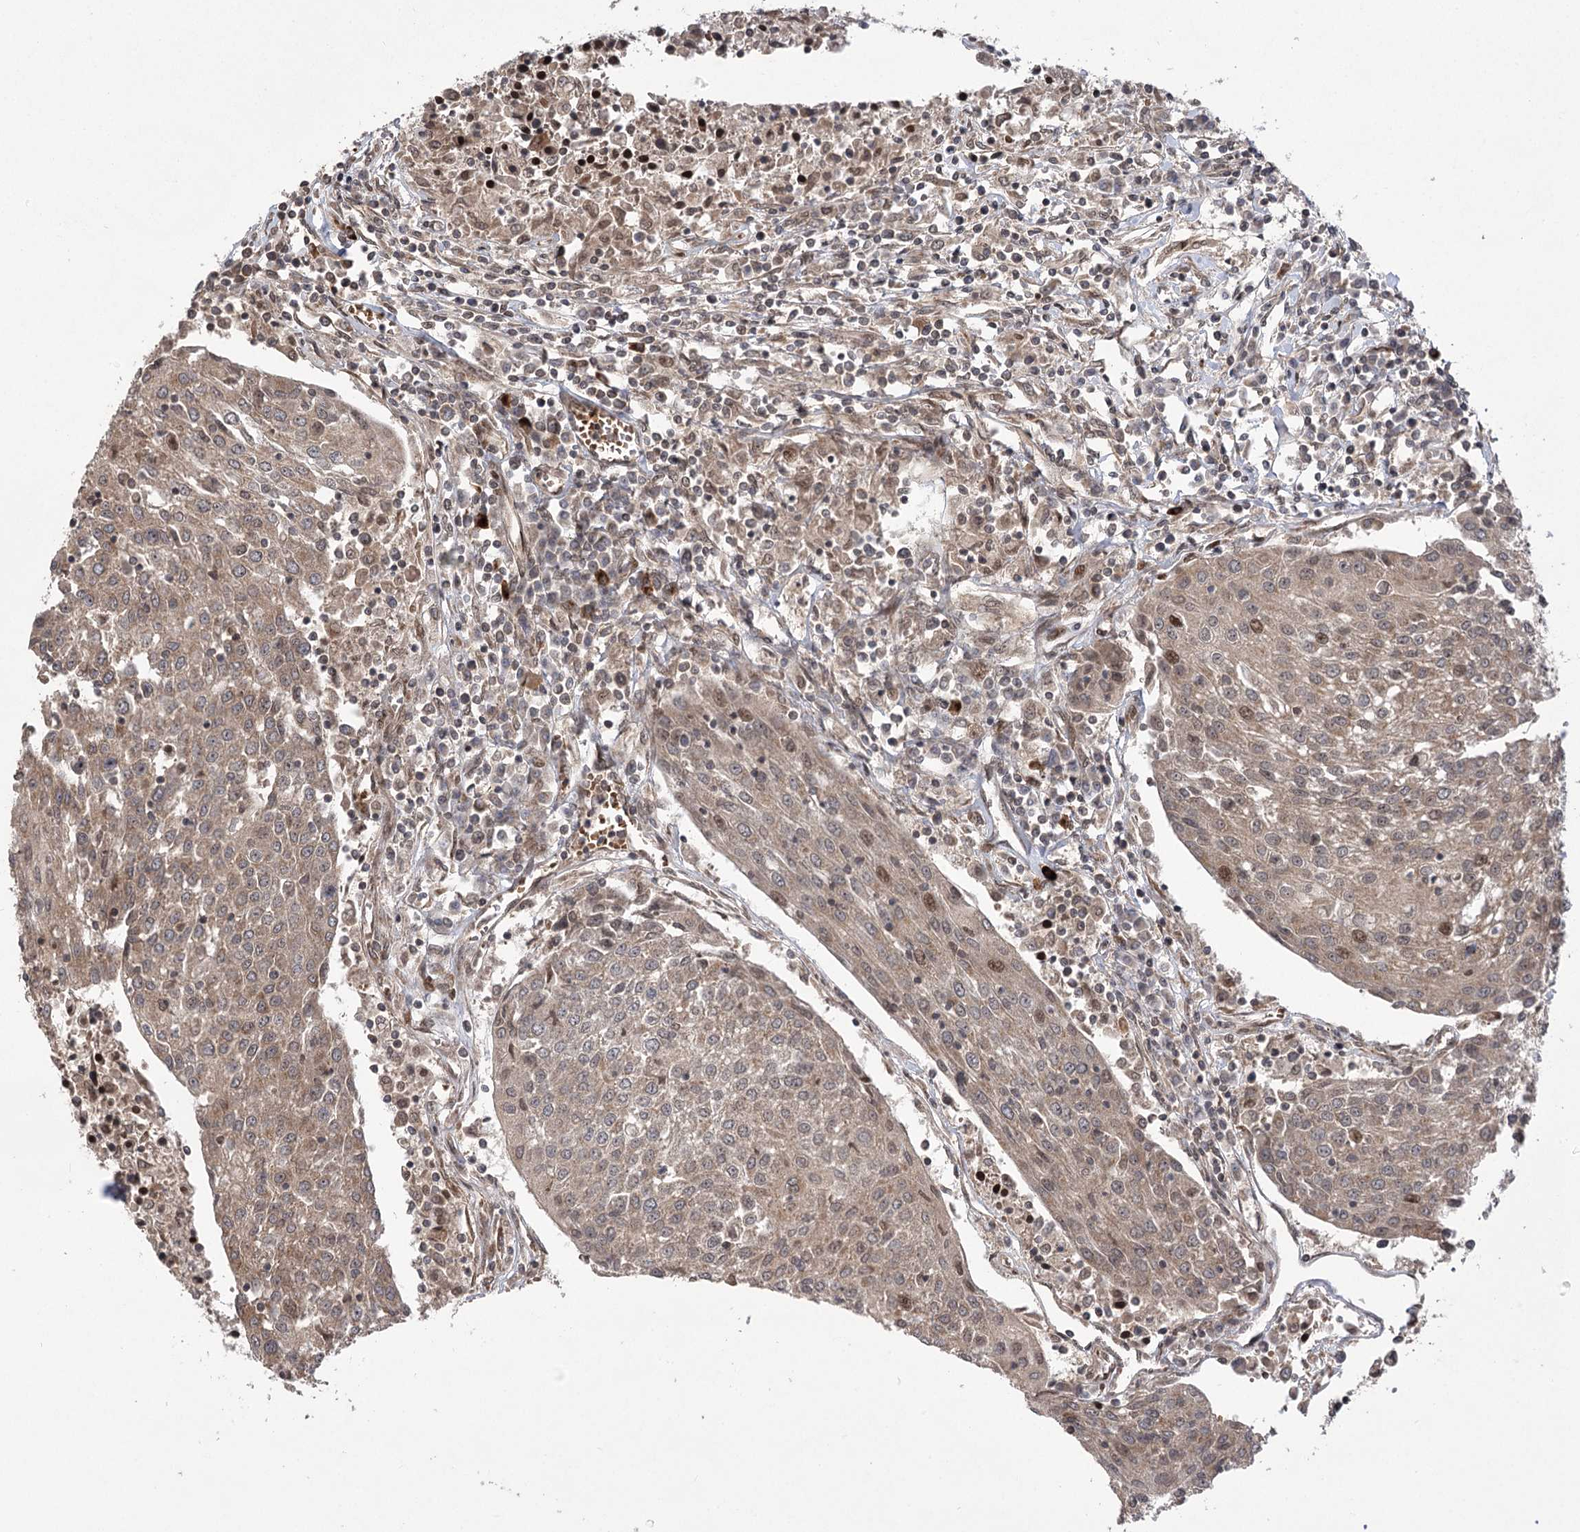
{"staining": {"intensity": "weak", "quantity": "<25%", "location": "nuclear"}, "tissue": "urothelial cancer", "cell_type": "Tumor cells", "image_type": "cancer", "snomed": [{"axis": "morphology", "description": "Urothelial carcinoma, High grade"}, {"axis": "topography", "description": "Urinary bladder"}], "caption": "Tumor cells show no significant protein expression in urothelial cancer.", "gene": "TENM2", "patient": {"sex": "female", "age": 85}}